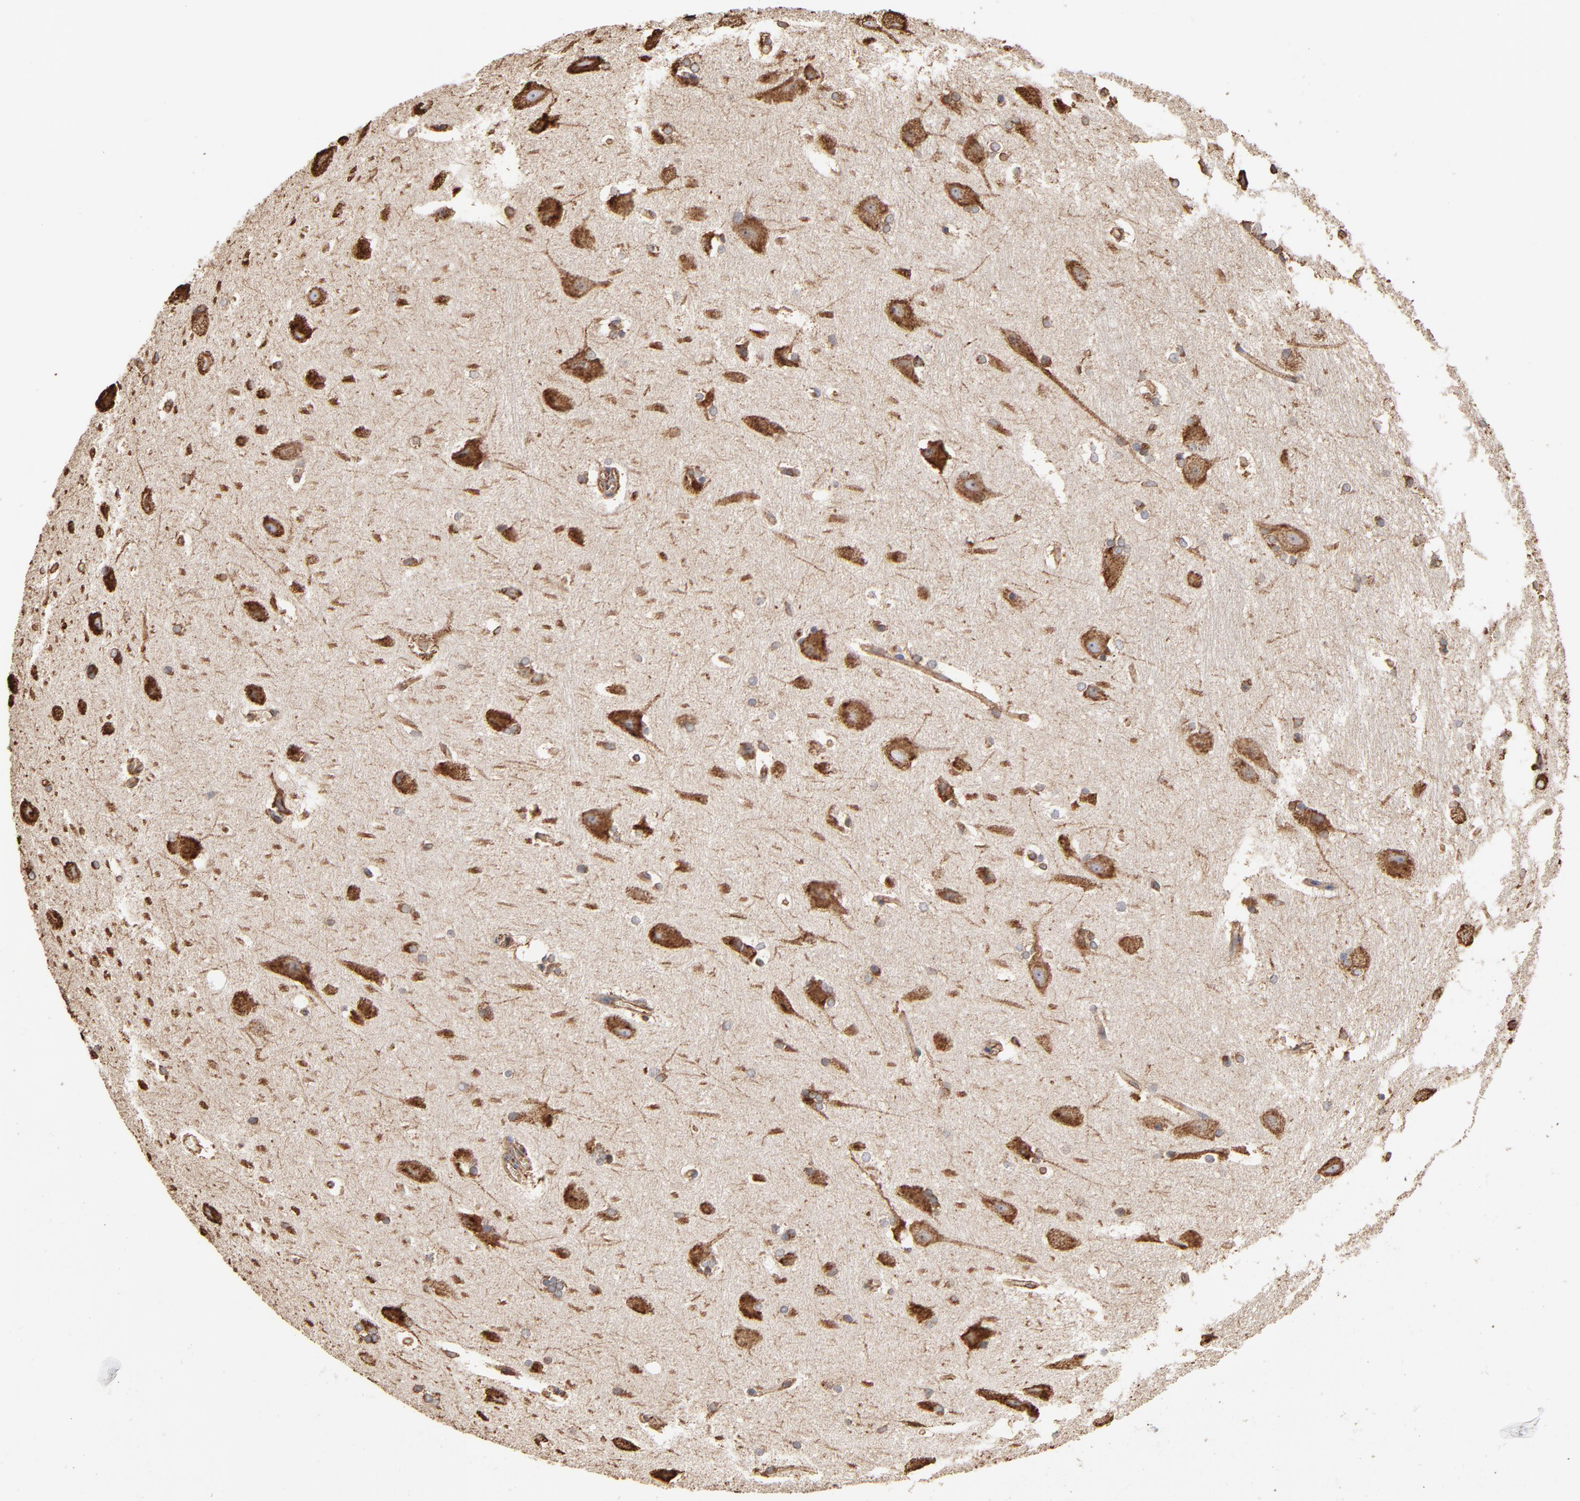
{"staining": {"intensity": "moderate", "quantity": "25%-75%", "location": "cytoplasmic/membranous"}, "tissue": "hippocampus", "cell_type": "Glial cells", "image_type": "normal", "snomed": [{"axis": "morphology", "description": "Normal tissue, NOS"}, {"axis": "topography", "description": "Hippocampus"}], "caption": "The micrograph shows staining of benign hippocampus, revealing moderate cytoplasmic/membranous protein positivity (brown color) within glial cells. Using DAB (3,3'-diaminobenzidine) (brown) and hematoxylin (blue) stains, captured at high magnification using brightfield microscopy.", "gene": "PDIA3", "patient": {"sex": "female", "age": 19}}